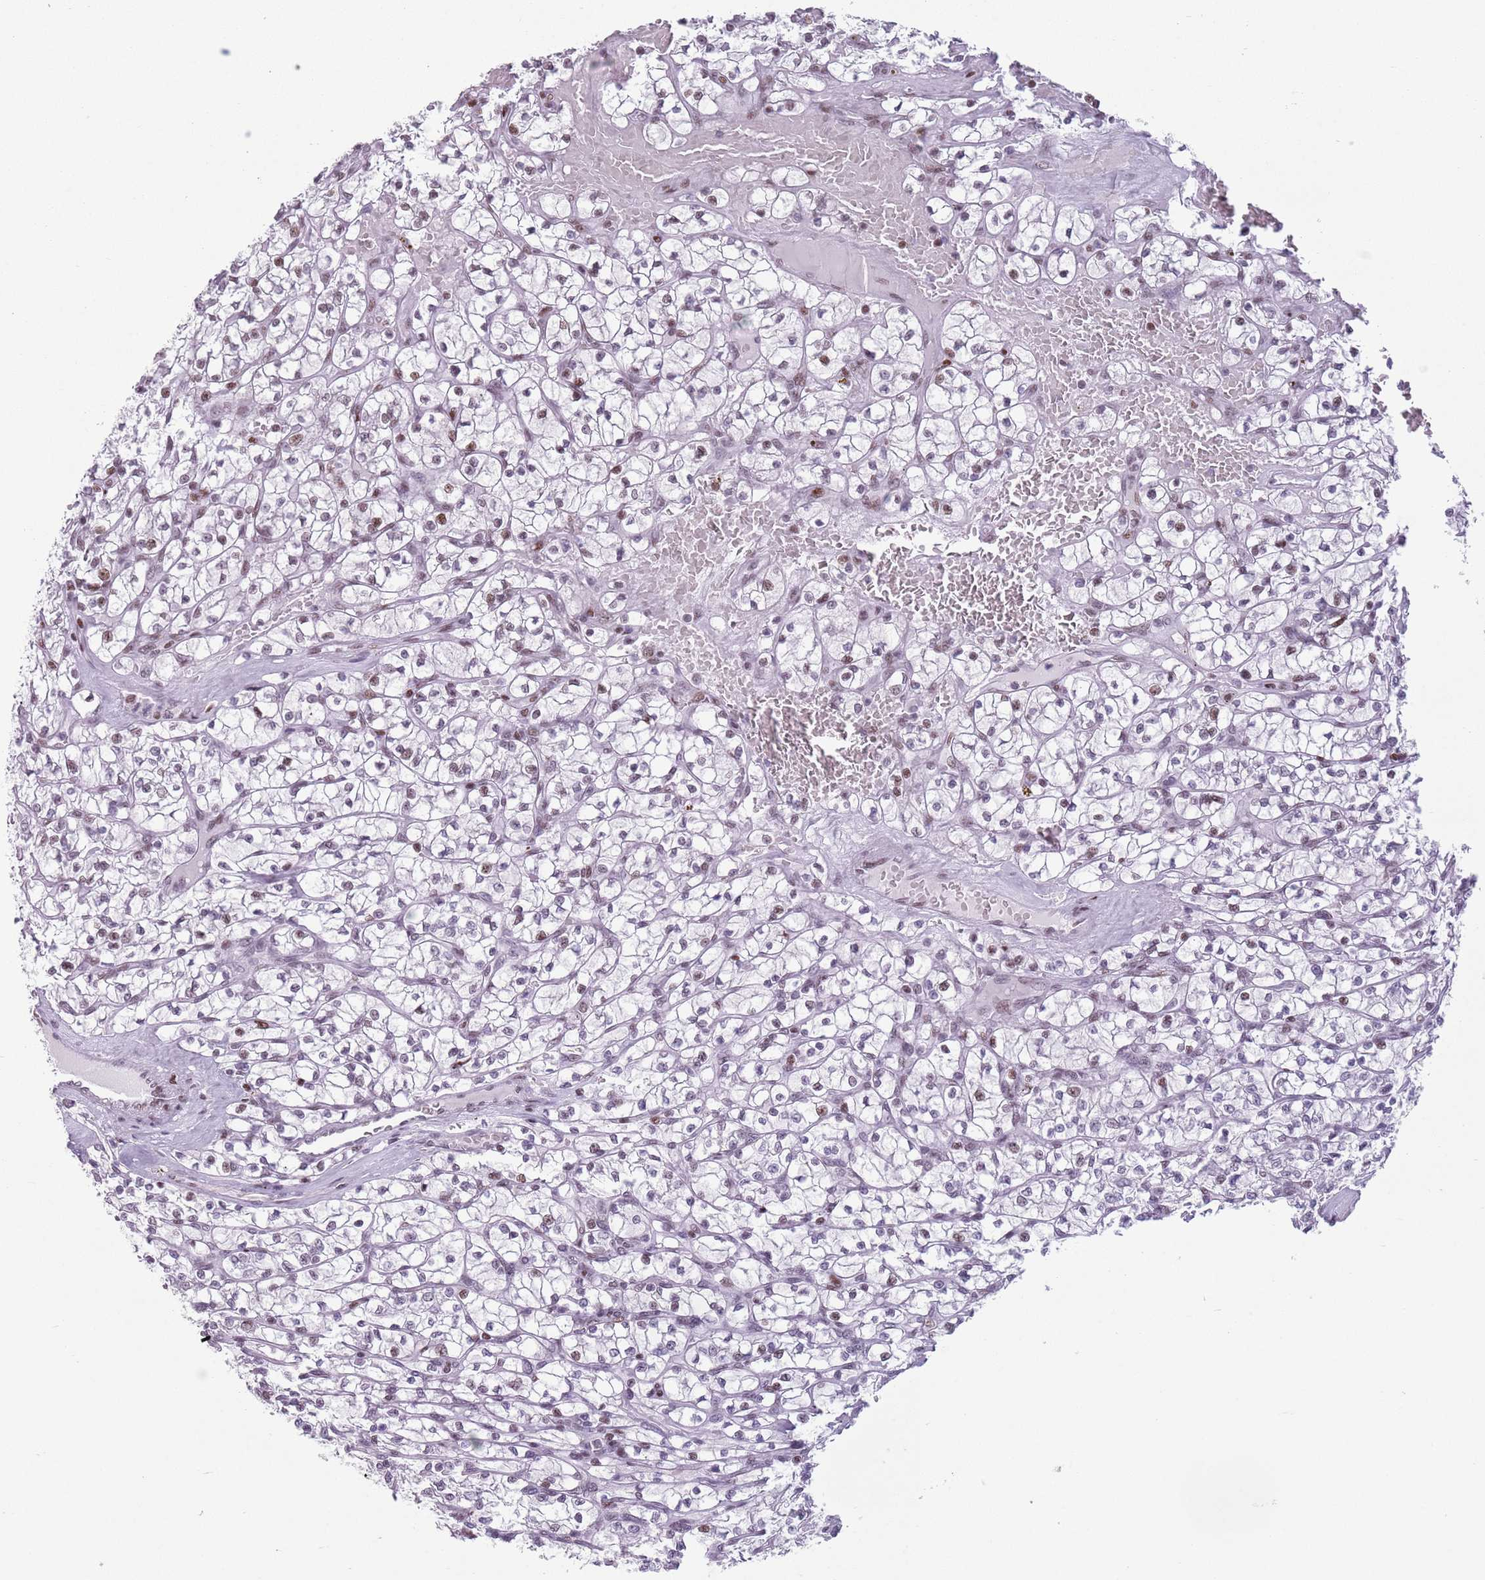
{"staining": {"intensity": "moderate", "quantity": "<25%", "location": "nuclear"}, "tissue": "renal cancer", "cell_type": "Tumor cells", "image_type": "cancer", "snomed": [{"axis": "morphology", "description": "Adenocarcinoma, NOS"}, {"axis": "topography", "description": "Kidney"}], "caption": "A high-resolution micrograph shows IHC staining of renal cancer (adenocarcinoma), which exhibits moderate nuclear staining in approximately <25% of tumor cells.", "gene": "FAM104B", "patient": {"sex": "female", "age": 64}}